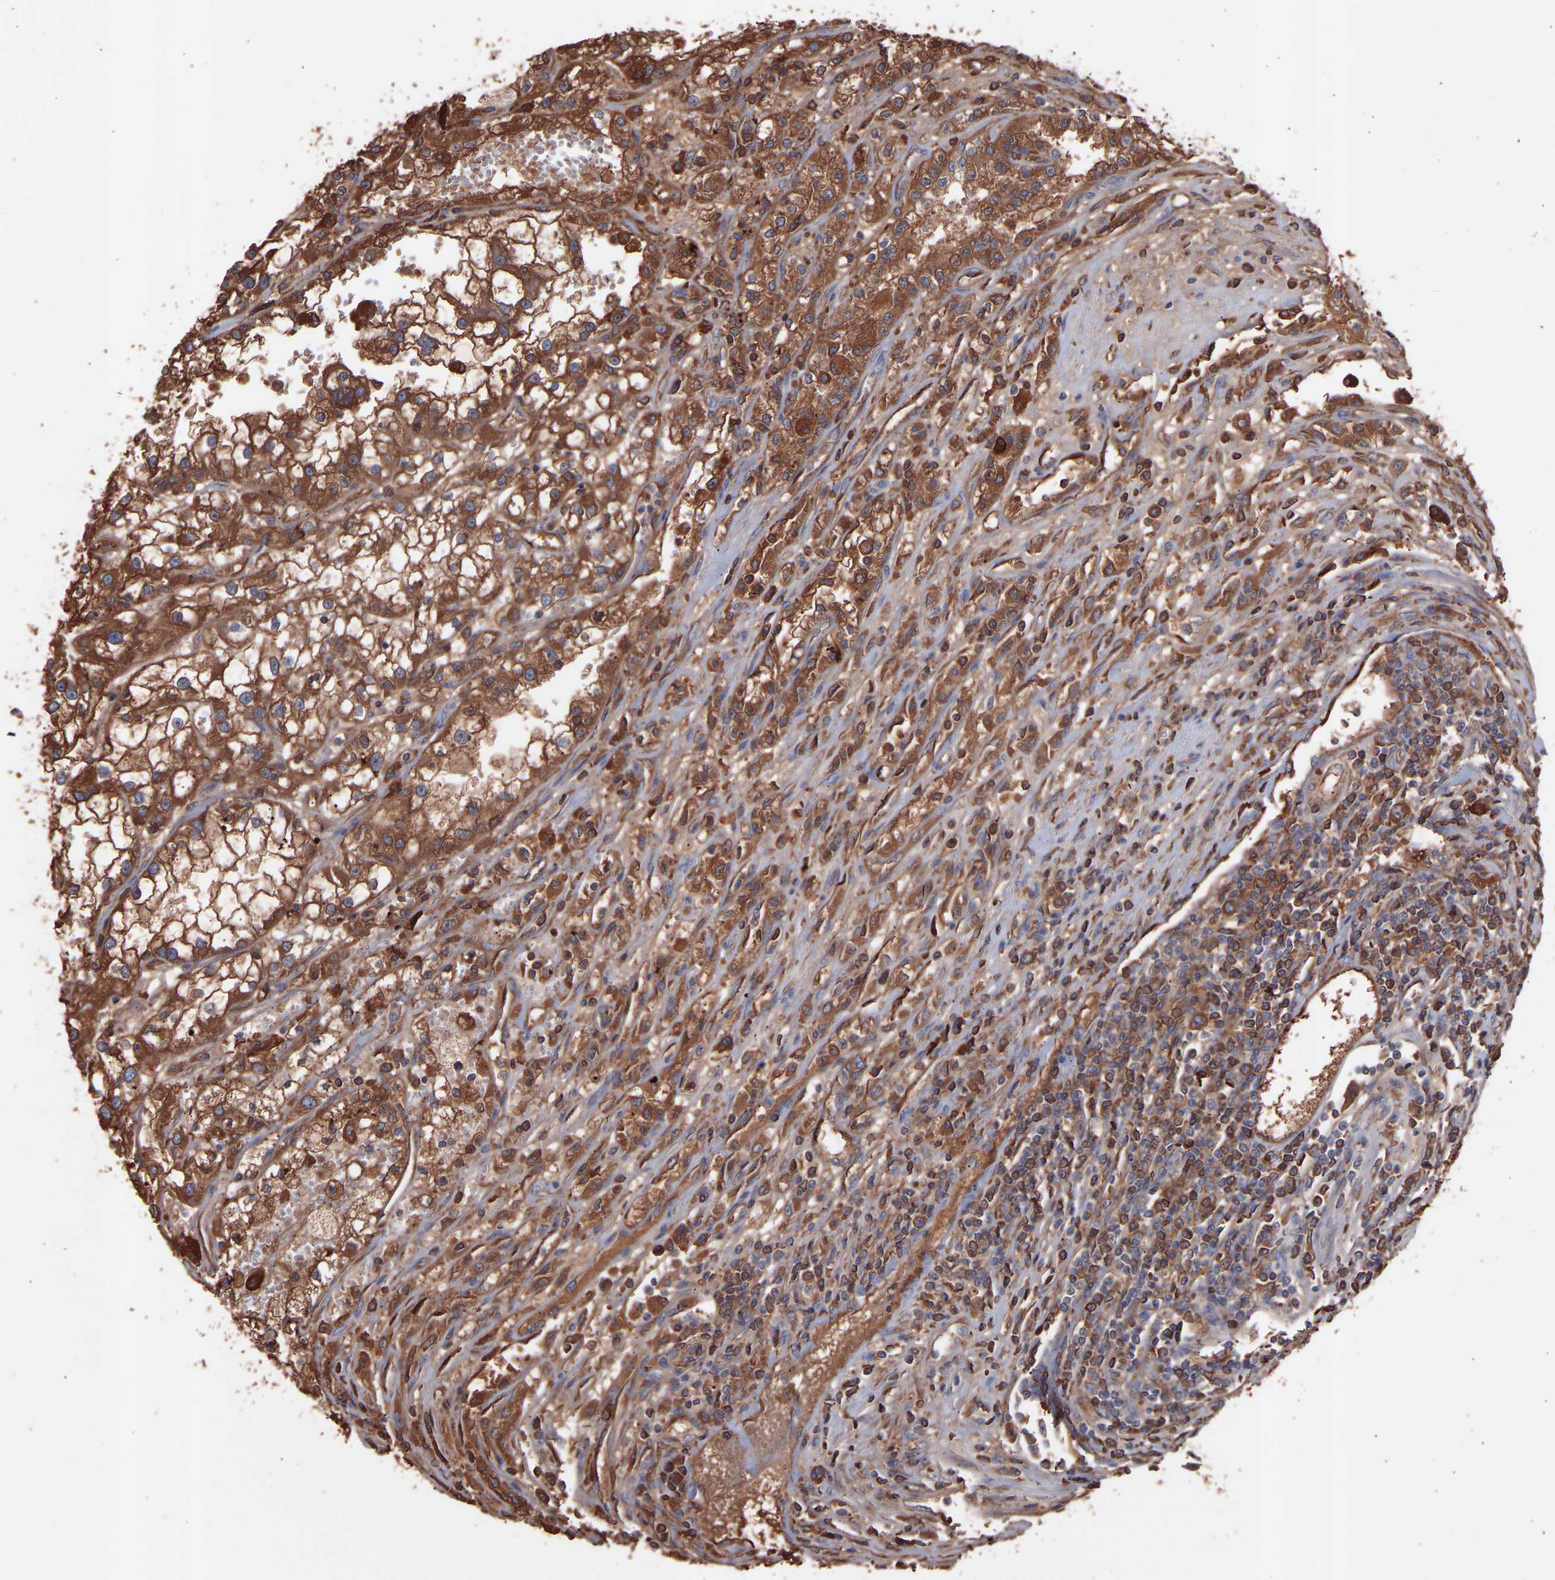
{"staining": {"intensity": "moderate", "quantity": ">75%", "location": "cytoplasmic/membranous"}, "tissue": "renal cancer", "cell_type": "Tumor cells", "image_type": "cancer", "snomed": [{"axis": "morphology", "description": "Adenocarcinoma, NOS"}, {"axis": "topography", "description": "Kidney"}], "caption": "Renal cancer stained with a protein marker reveals moderate staining in tumor cells.", "gene": "TMEM268", "patient": {"sex": "female", "age": 52}}